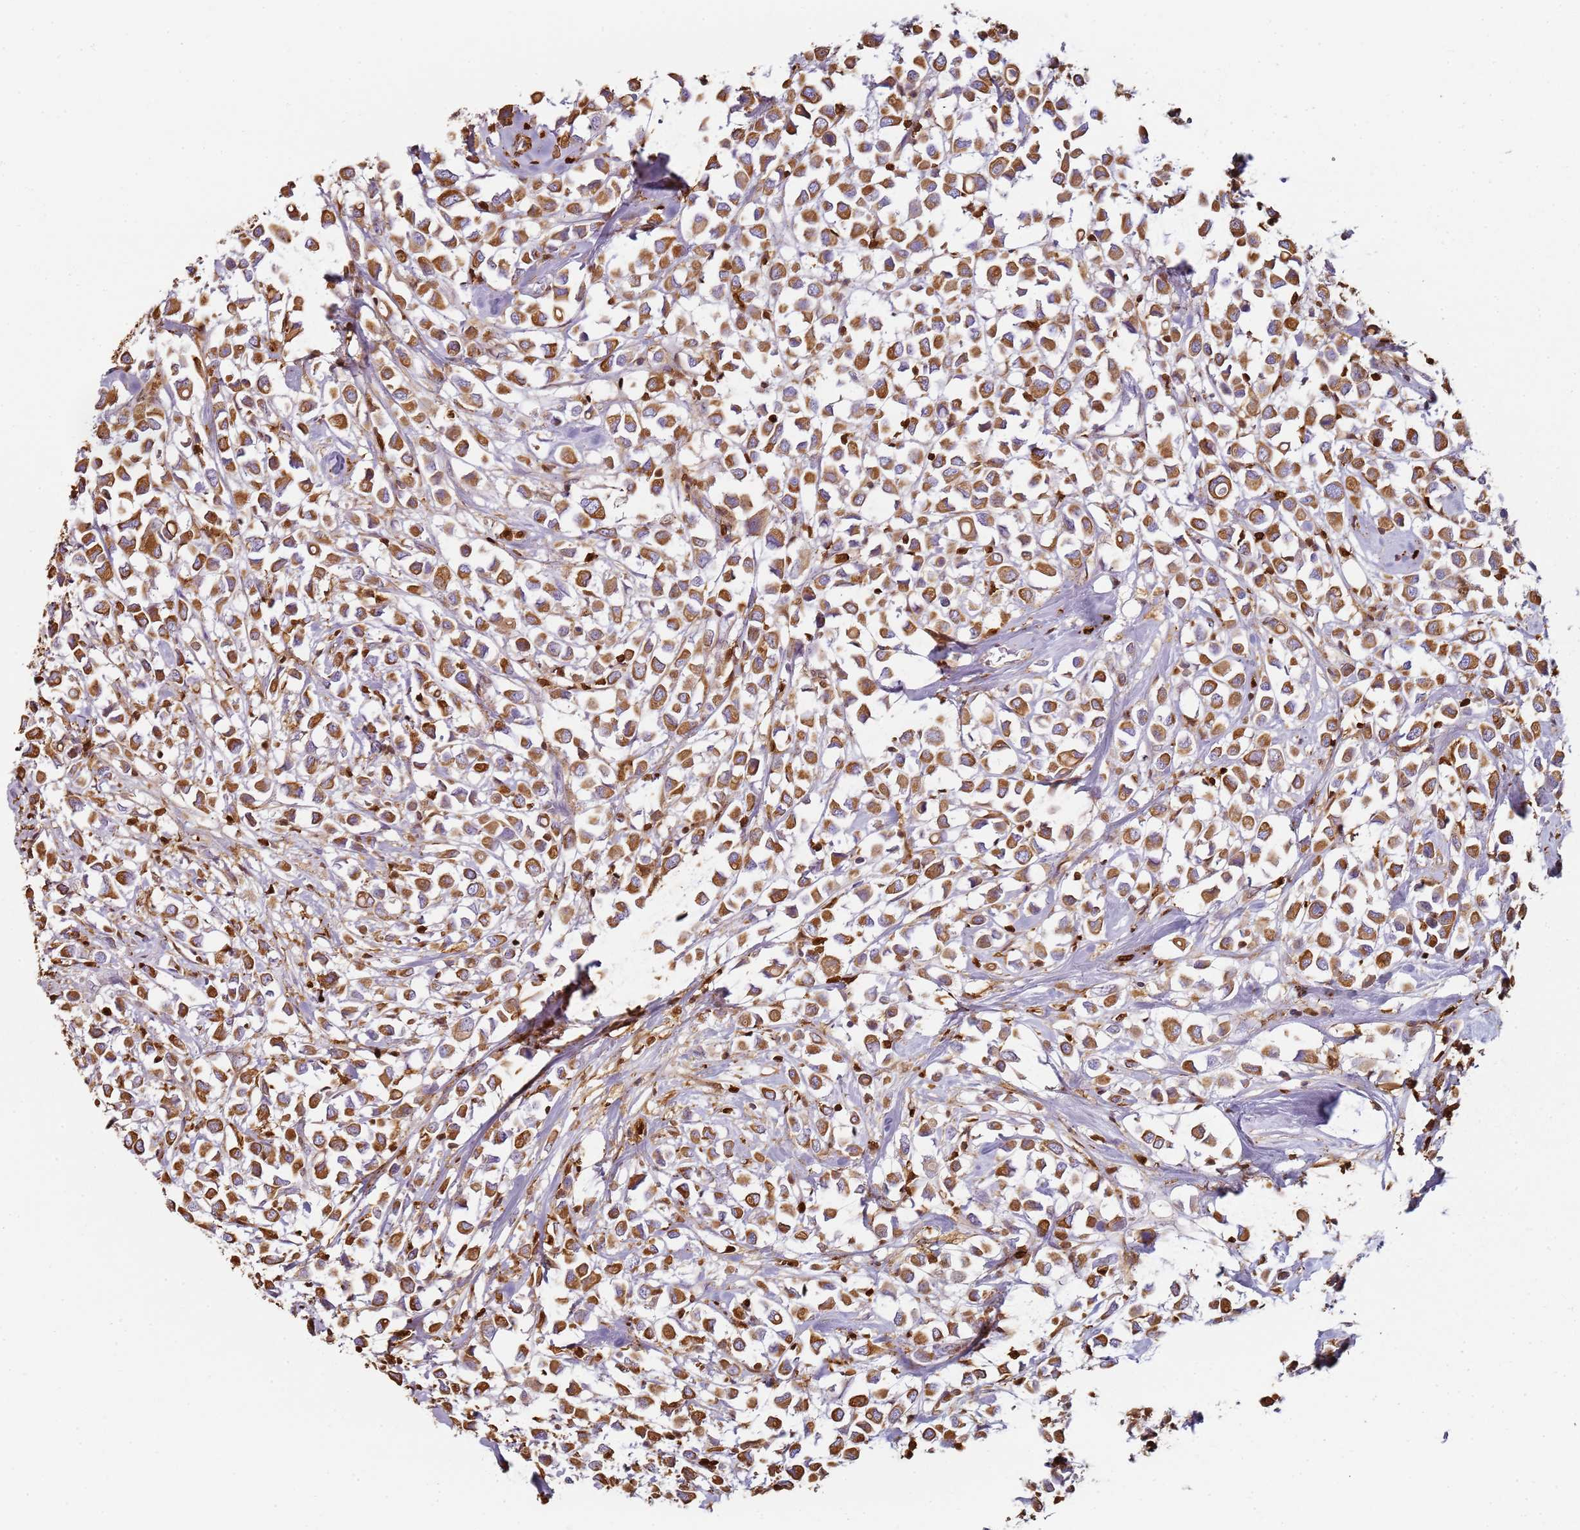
{"staining": {"intensity": "moderate", "quantity": ">75%", "location": "cytoplasmic/membranous"}, "tissue": "breast cancer", "cell_type": "Tumor cells", "image_type": "cancer", "snomed": [{"axis": "morphology", "description": "Duct carcinoma"}, {"axis": "topography", "description": "Breast"}], "caption": "Protein expression analysis of breast infiltrating ductal carcinoma exhibits moderate cytoplasmic/membranous positivity in approximately >75% of tumor cells.", "gene": "S100A4", "patient": {"sex": "female", "age": 61}}